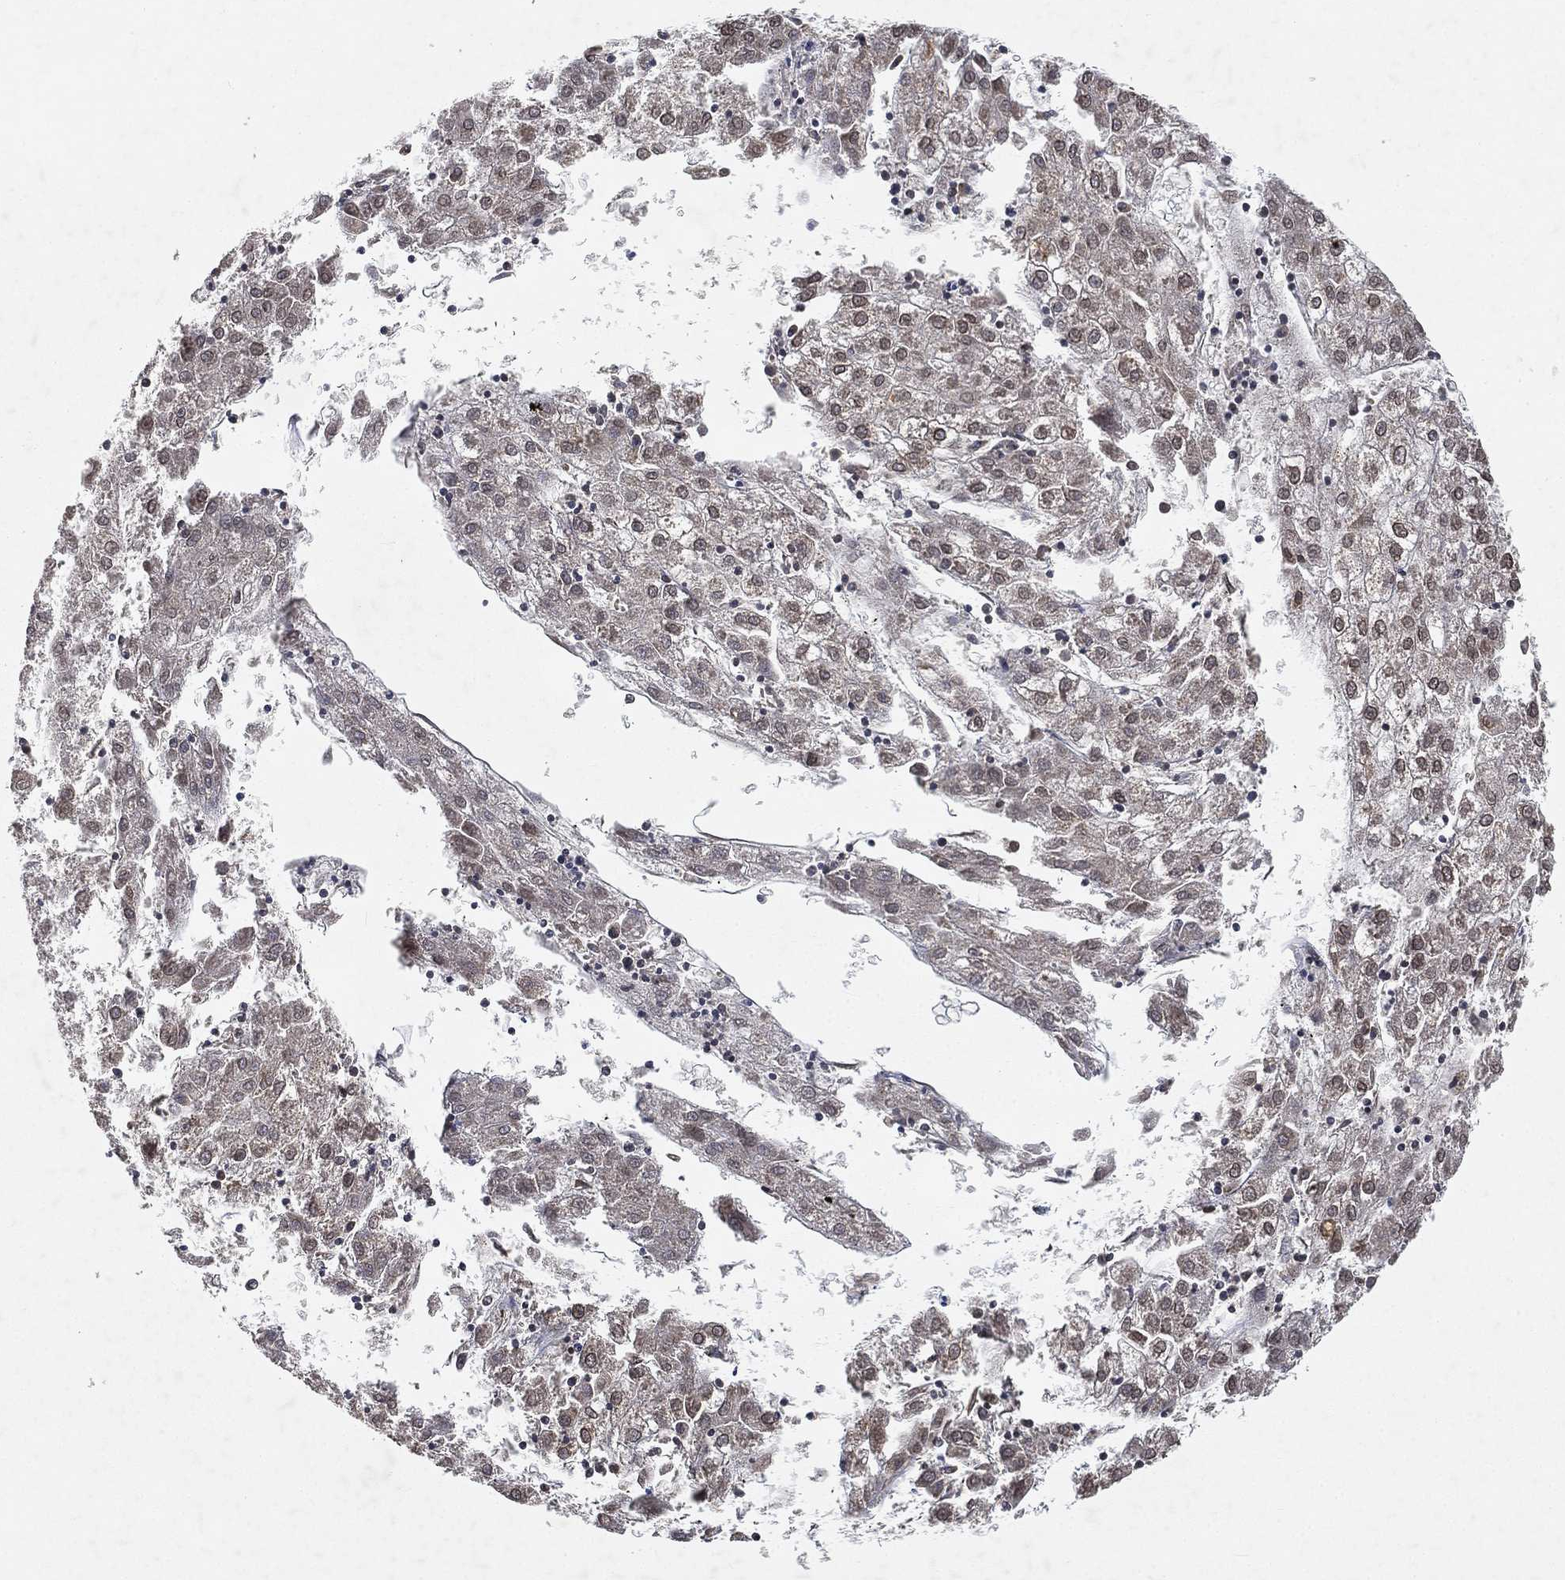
{"staining": {"intensity": "negative", "quantity": "none", "location": "none"}, "tissue": "liver cancer", "cell_type": "Tumor cells", "image_type": "cancer", "snomed": [{"axis": "morphology", "description": "Carcinoma, Hepatocellular, NOS"}, {"axis": "topography", "description": "Liver"}], "caption": "Immunohistochemical staining of human liver cancer exhibits no significant expression in tumor cells.", "gene": "UBA5", "patient": {"sex": "male", "age": 72}}